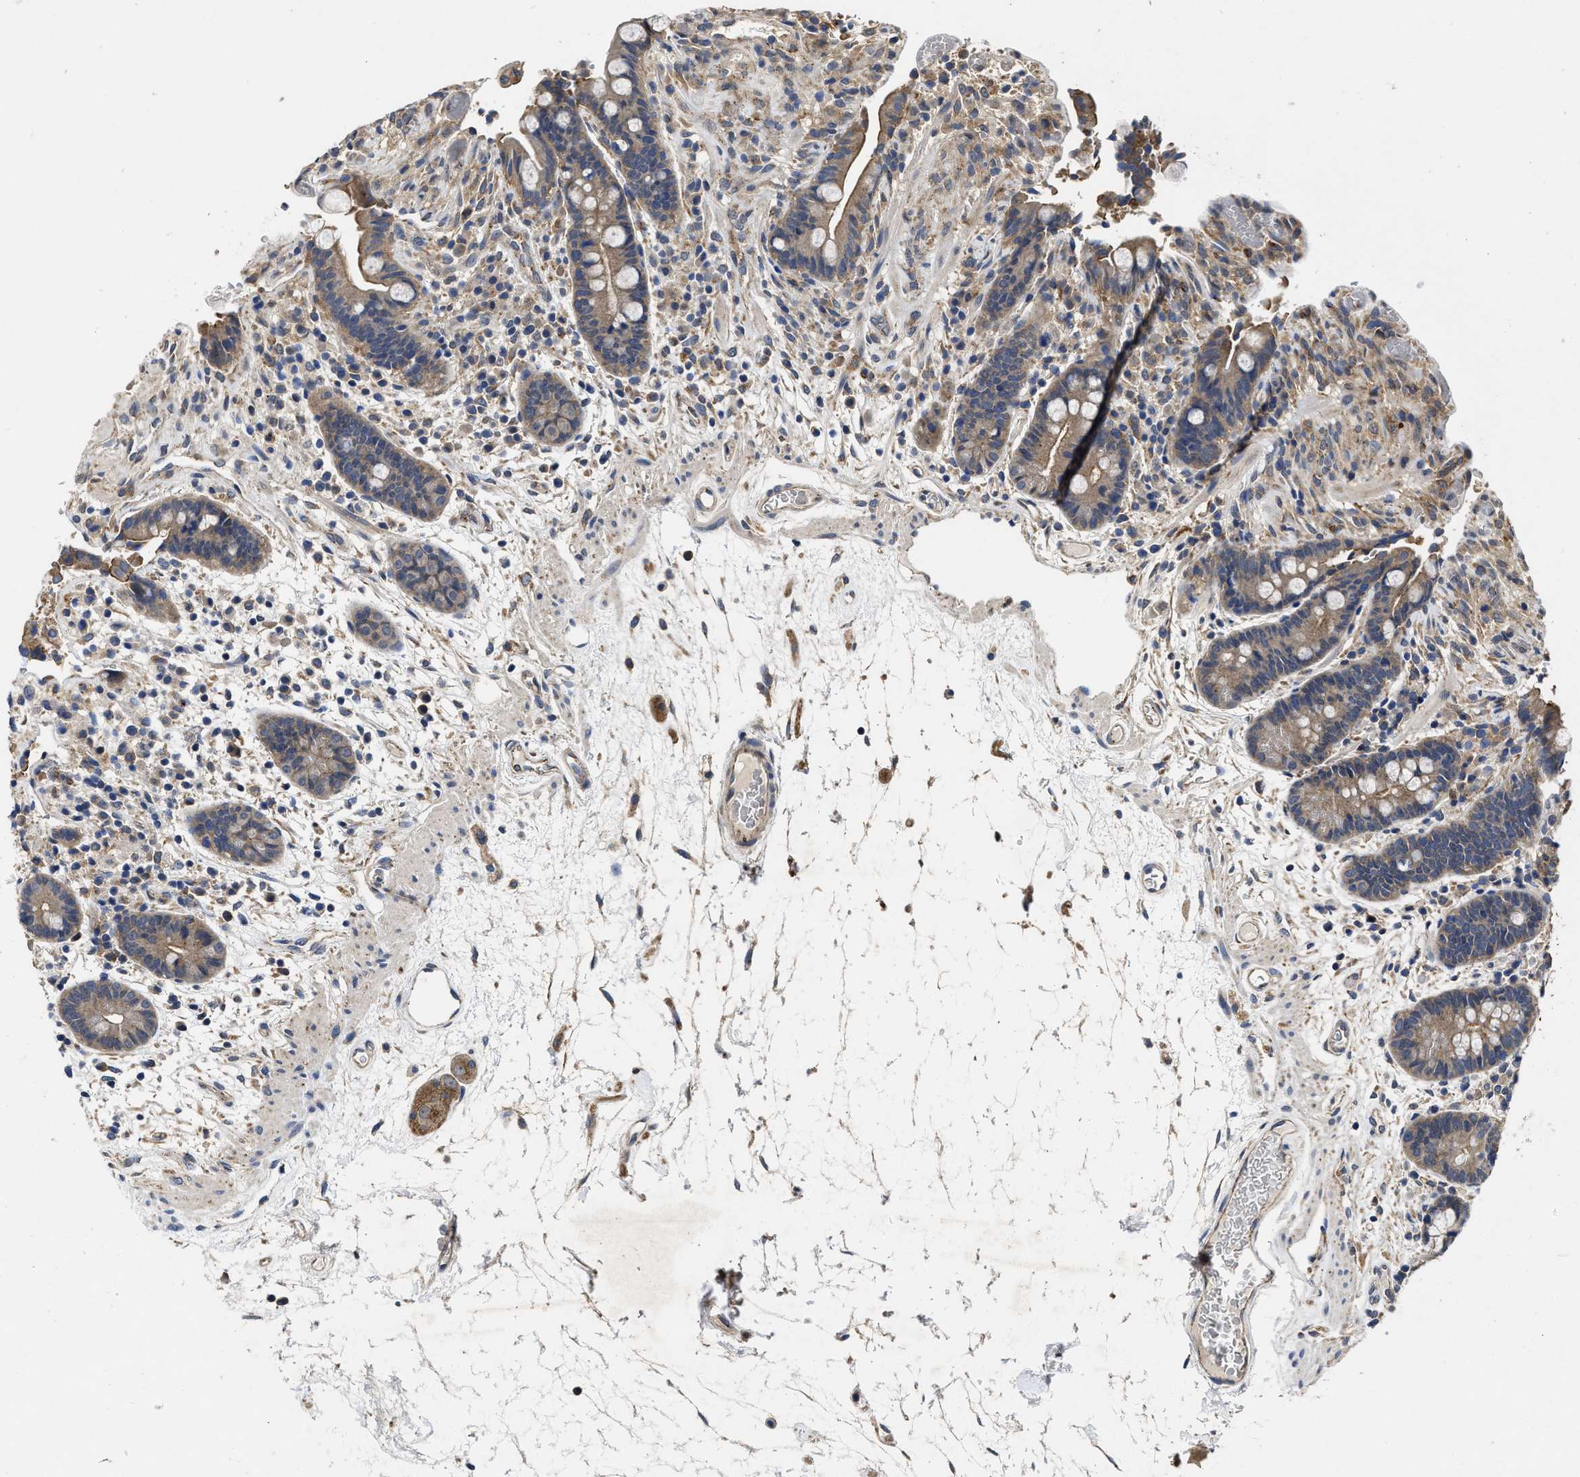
{"staining": {"intensity": "moderate", "quantity": ">75%", "location": "cytoplasmic/membranous"}, "tissue": "colon", "cell_type": "Endothelial cells", "image_type": "normal", "snomed": [{"axis": "morphology", "description": "Normal tissue, NOS"}, {"axis": "topography", "description": "Colon"}], "caption": "A high-resolution photomicrograph shows immunohistochemistry staining of unremarkable colon, which exhibits moderate cytoplasmic/membranous expression in approximately >75% of endothelial cells. (DAB (3,3'-diaminobenzidine) IHC, brown staining for protein, blue staining for nuclei).", "gene": "PKD2", "patient": {"sex": "male", "age": 73}}